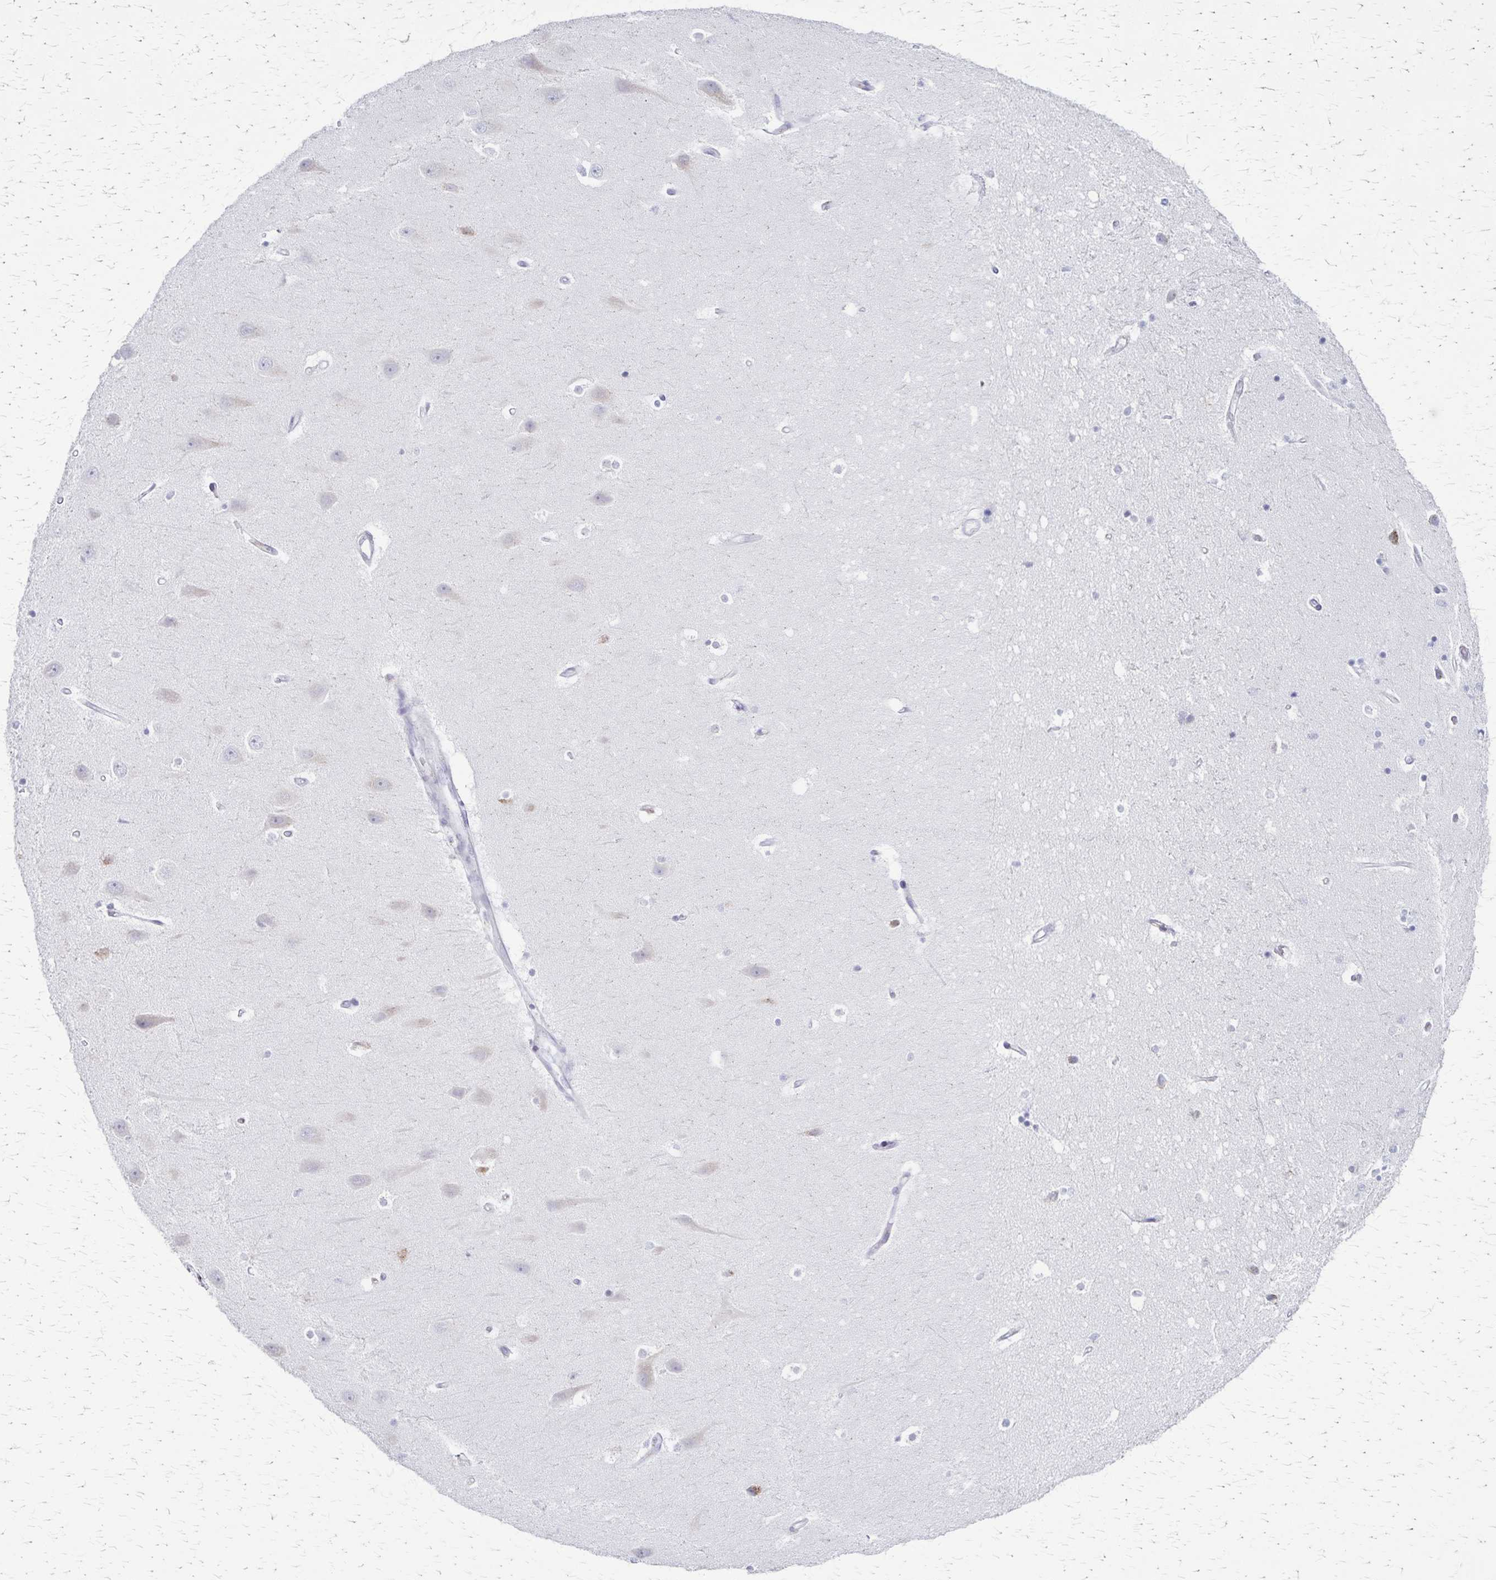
{"staining": {"intensity": "negative", "quantity": "none", "location": "none"}, "tissue": "hippocampus", "cell_type": "Glial cells", "image_type": "normal", "snomed": [{"axis": "morphology", "description": "Normal tissue, NOS"}, {"axis": "topography", "description": "Hippocampus"}], "caption": "The immunohistochemistry image has no significant positivity in glial cells of hippocampus. The staining was performed using DAB to visualize the protein expression in brown, while the nuclei were stained in blue with hematoxylin (Magnification: 20x).", "gene": "MCFD2", "patient": {"sex": "male", "age": 63}}